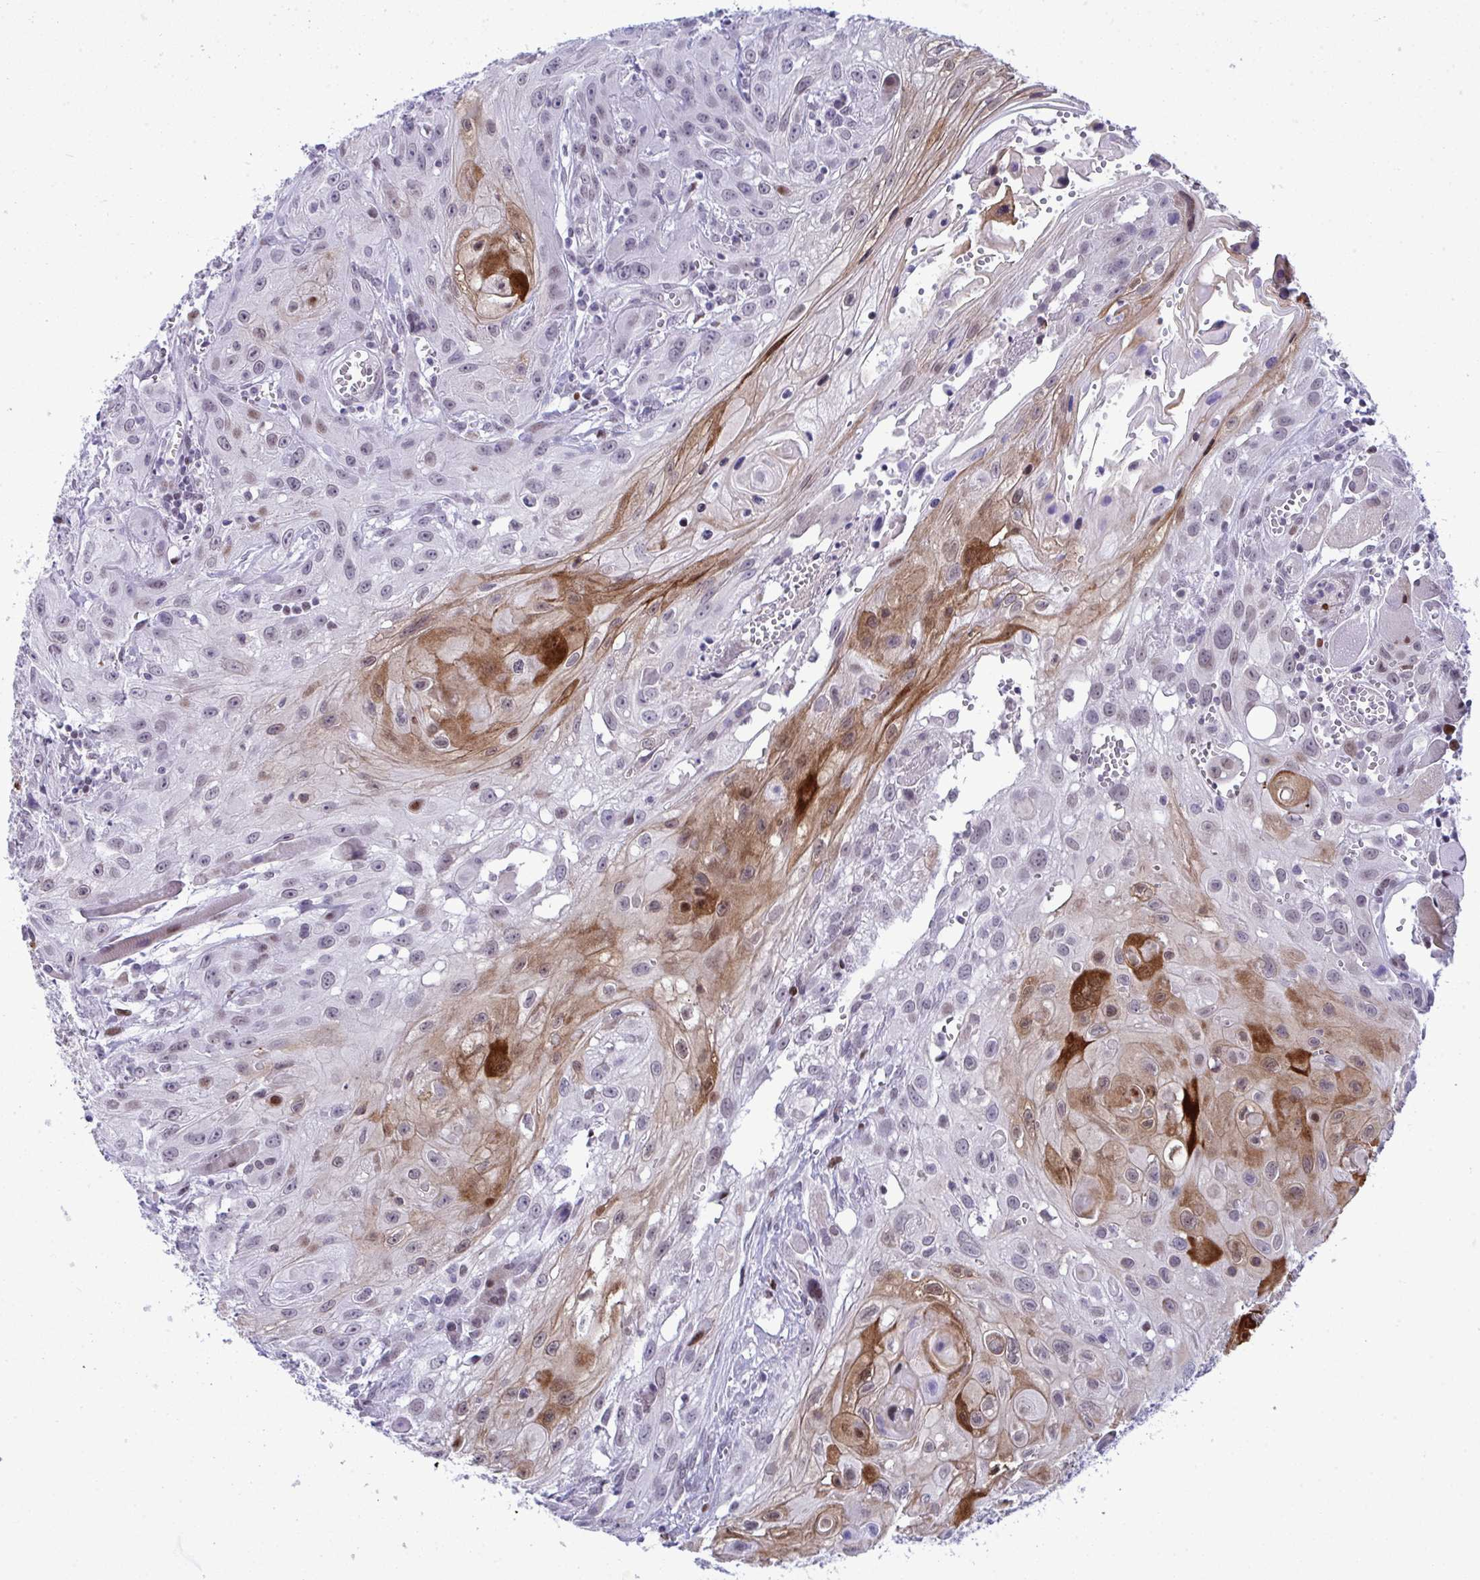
{"staining": {"intensity": "strong", "quantity": "<25%", "location": "cytoplasmic/membranous,nuclear"}, "tissue": "head and neck cancer", "cell_type": "Tumor cells", "image_type": "cancer", "snomed": [{"axis": "morphology", "description": "Squamous cell carcinoma, NOS"}, {"axis": "topography", "description": "Oral tissue"}, {"axis": "topography", "description": "Head-Neck"}], "caption": "This histopathology image displays head and neck cancer stained with immunohistochemistry to label a protein in brown. The cytoplasmic/membranous and nuclear of tumor cells show strong positivity for the protein. Nuclei are counter-stained blue.", "gene": "ZFHX3", "patient": {"sex": "male", "age": 58}}